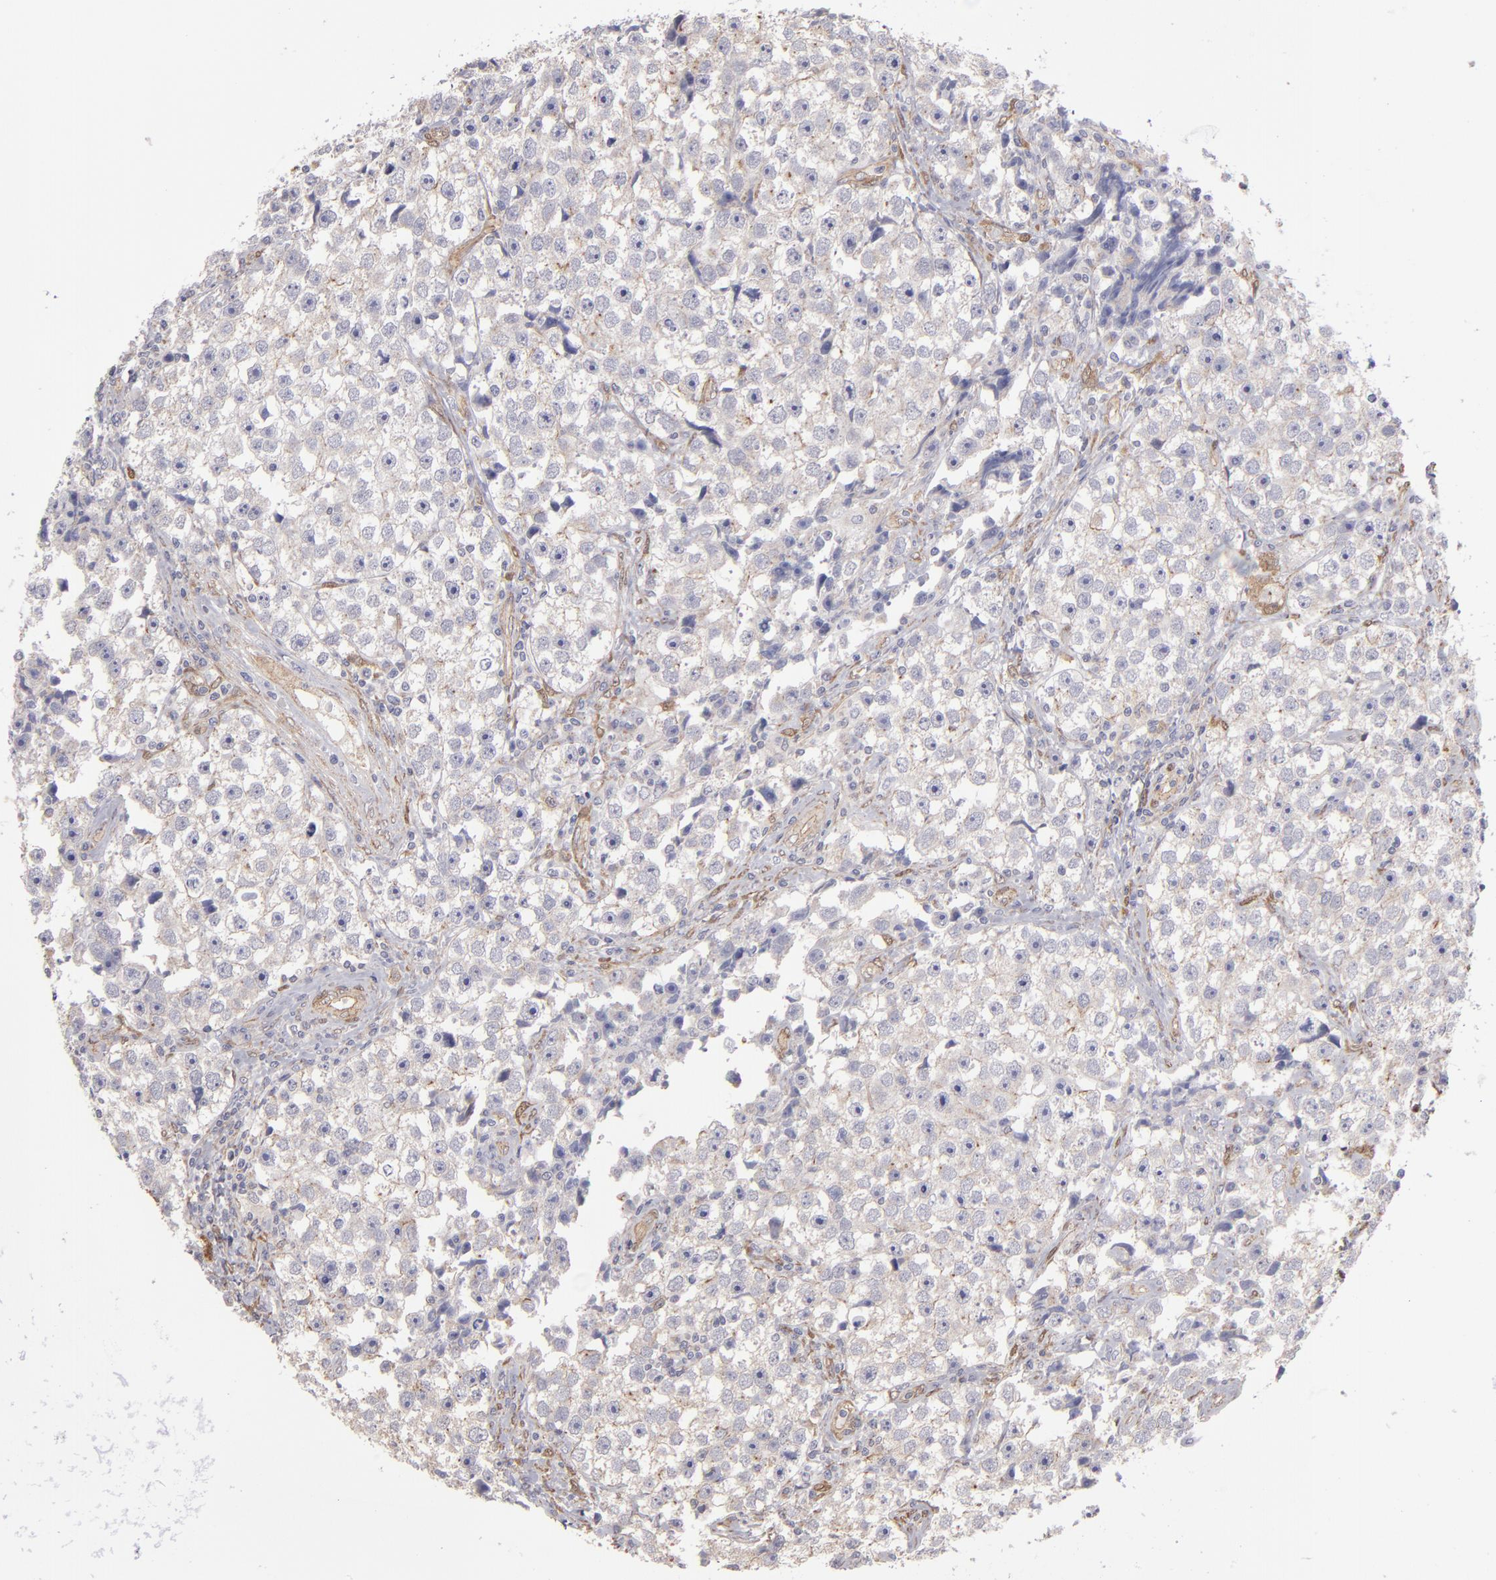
{"staining": {"intensity": "weak", "quantity": ">75%", "location": "cytoplasmic/membranous"}, "tissue": "testis cancer", "cell_type": "Tumor cells", "image_type": "cancer", "snomed": [{"axis": "morphology", "description": "Seminoma, NOS"}, {"axis": "topography", "description": "Testis"}], "caption": "There is low levels of weak cytoplasmic/membranous positivity in tumor cells of testis cancer (seminoma), as demonstrated by immunohistochemical staining (brown color).", "gene": "NDRG2", "patient": {"sex": "male", "age": 32}}